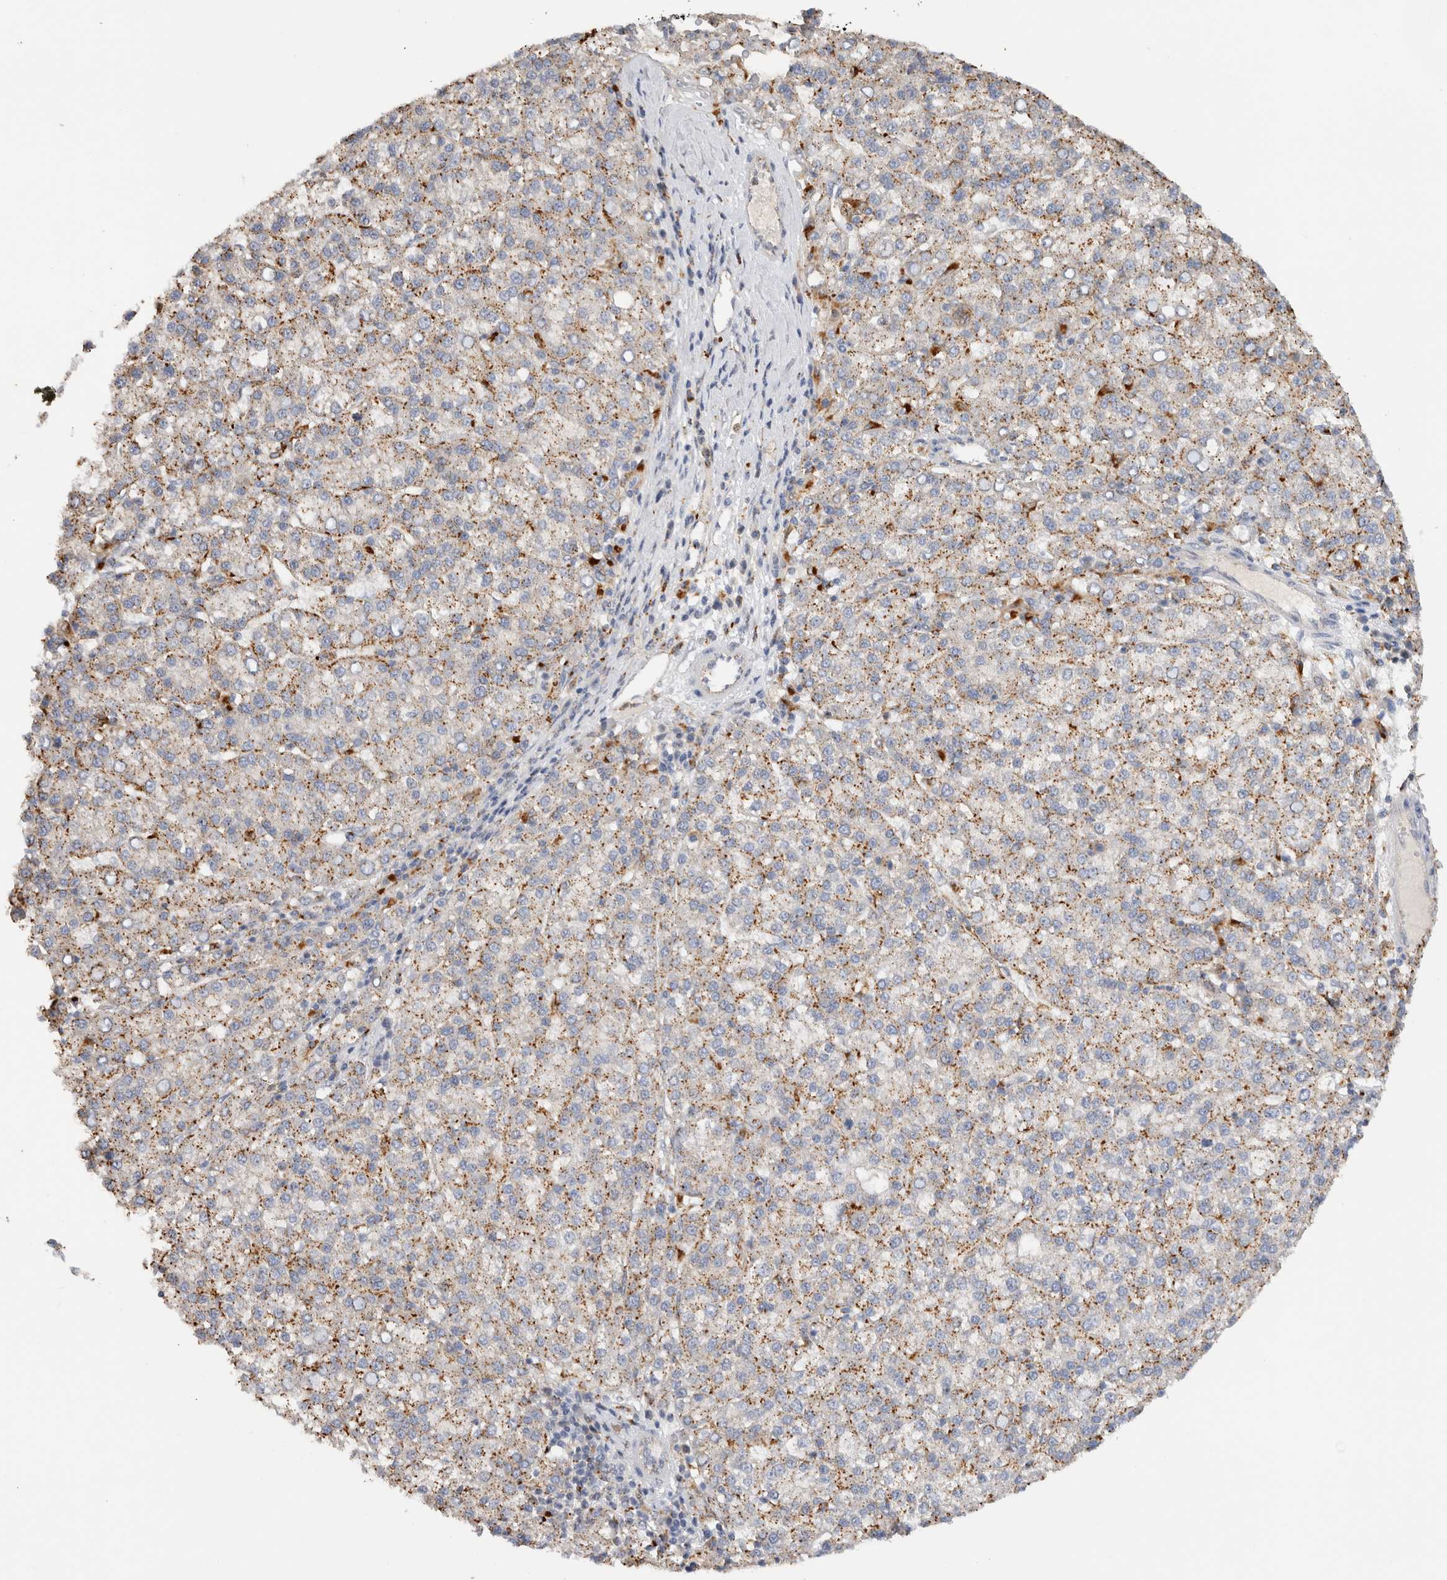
{"staining": {"intensity": "moderate", "quantity": ">75%", "location": "cytoplasmic/membranous"}, "tissue": "liver cancer", "cell_type": "Tumor cells", "image_type": "cancer", "snomed": [{"axis": "morphology", "description": "Carcinoma, Hepatocellular, NOS"}, {"axis": "topography", "description": "Liver"}], "caption": "Liver cancer (hepatocellular carcinoma) was stained to show a protein in brown. There is medium levels of moderate cytoplasmic/membranous expression in about >75% of tumor cells. (DAB (3,3'-diaminobenzidine) IHC, brown staining for protein, blue staining for nuclei).", "gene": "GNS", "patient": {"sex": "female", "age": 58}}